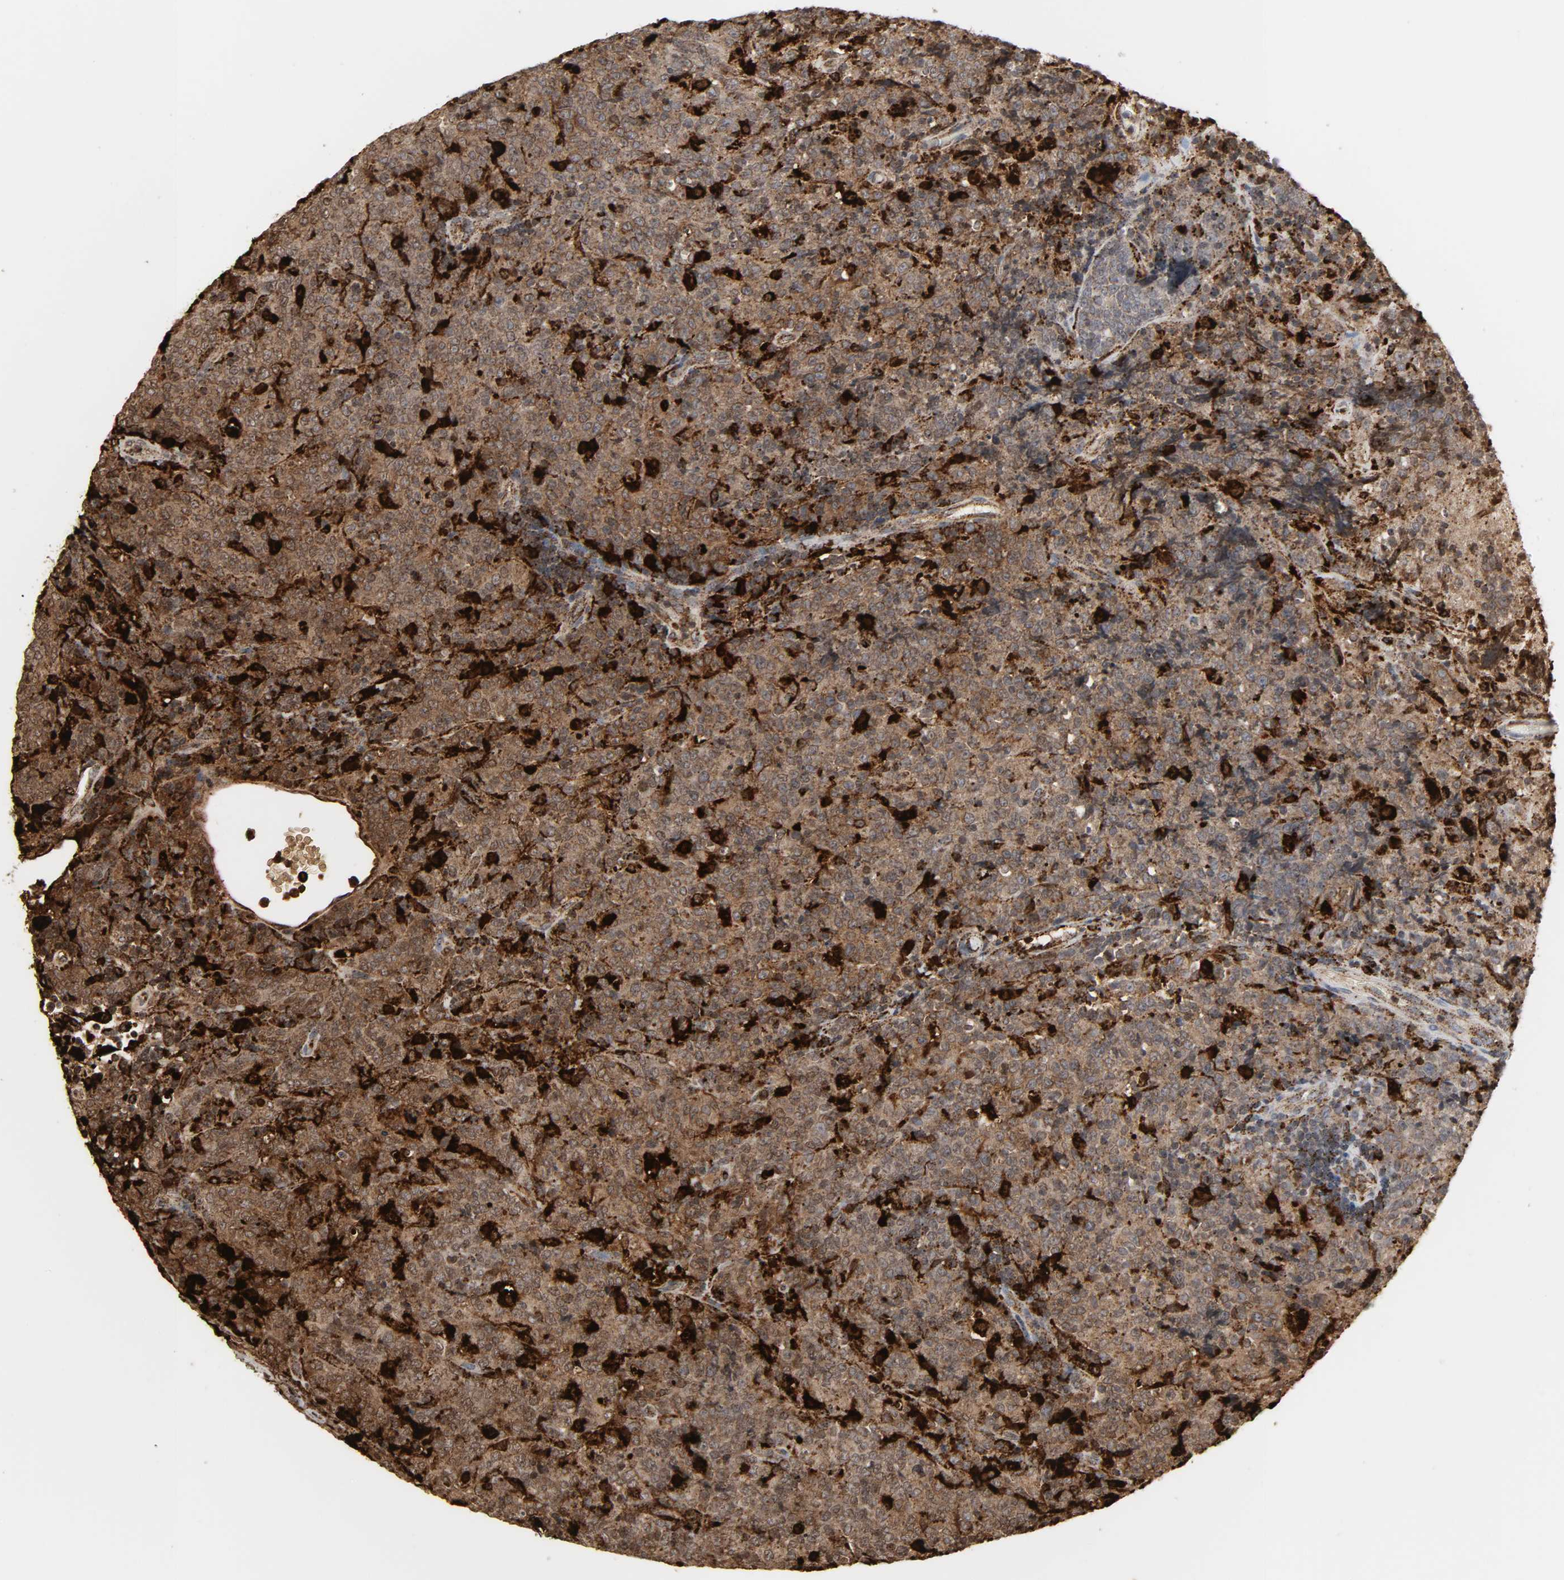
{"staining": {"intensity": "moderate", "quantity": ">75%", "location": "cytoplasmic/membranous"}, "tissue": "lymphoma", "cell_type": "Tumor cells", "image_type": "cancer", "snomed": [{"axis": "morphology", "description": "Malignant lymphoma, non-Hodgkin's type, High grade"}, {"axis": "topography", "description": "Tonsil"}], "caption": "Protein expression analysis of malignant lymphoma, non-Hodgkin's type (high-grade) shows moderate cytoplasmic/membranous expression in about >75% of tumor cells.", "gene": "PSAP", "patient": {"sex": "female", "age": 36}}